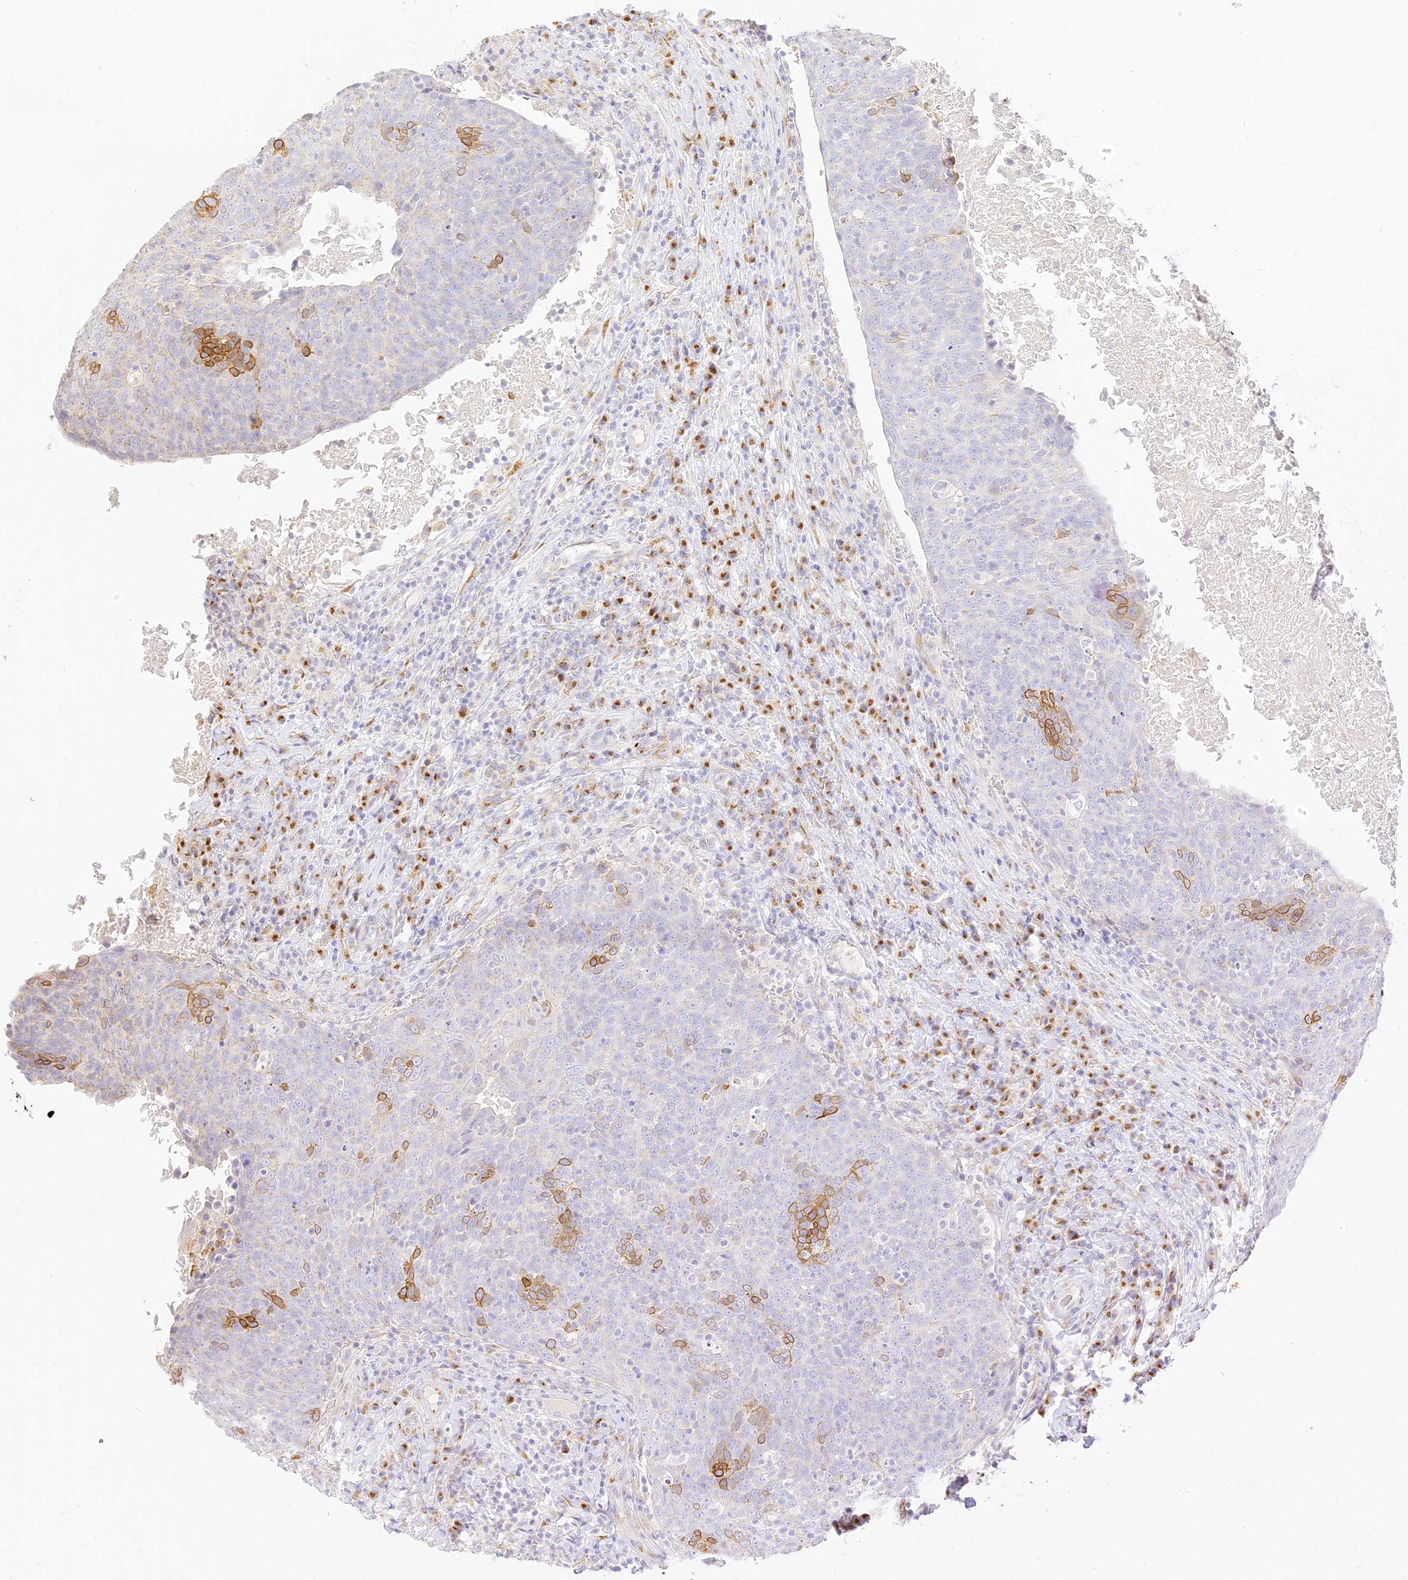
{"staining": {"intensity": "moderate", "quantity": "<25%", "location": "cytoplasmic/membranous"}, "tissue": "head and neck cancer", "cell_type": "Tumor cells", "image_type": "cancer", "snomed": [{"axis": "morphology", "description": "Squamous cell carcinoma, NOS"}, {"axis": "morphology", "description": "Squamous cell carcinoma, metastatic, NOS"}, {"axis": "topography", "description": "Lymph node"}, {"axis": "topography", "description": "Head-Neck"}], "caption": "The photomicrograph demonstrates immunohistochemical staining of head and neck squamous cell carcinoma. There is moderate cytoplasmic/membranous staining is appreciated in about <25% of tumor cells.", "gene": "SEC13", "patient": {"sex": "male", "age": 62}}